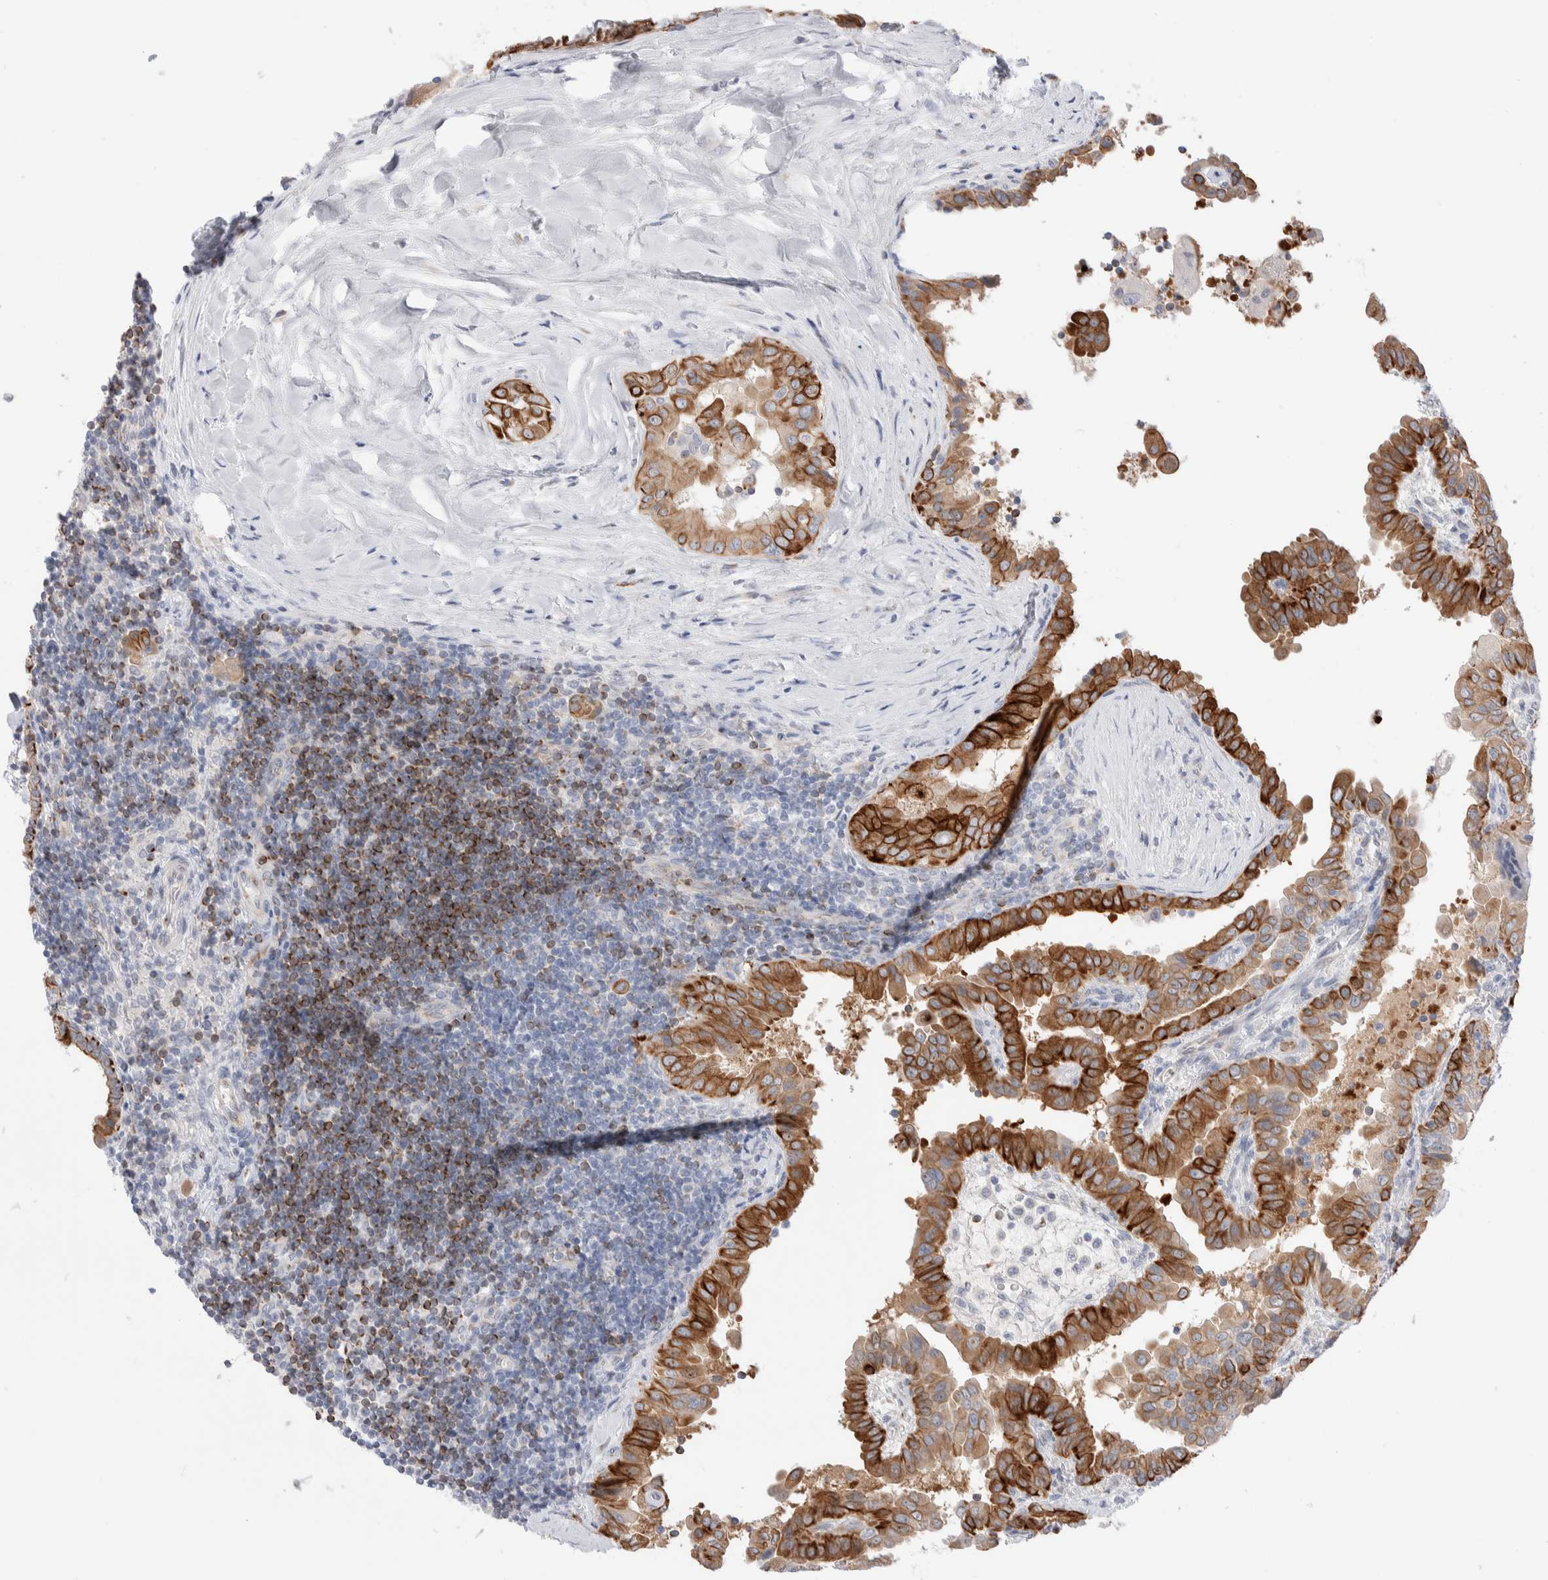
{"staining": {"intensity": "strong", "quantity": ">75%", "location": "cytoplasmic/membranous"}, "tissue": "thyroid cancer", "cell_type": "Tumor cells", "image_type": "cancer", "snomed": [{"axis": "morphology", "description": "Papillary adenocarcinoma, NOS"}, {"axis": "topography", "description": "Thyroid gland"}], "caption": "Immunohistochemistry image of thyroid cancer (papillary adenocarcinoma) stained for a protein (brown), which demonstrates high levels of strong cytoplasmic/membranous expression in approximately >75% of tumor cells.", "gene": "C1orf112", "patient": {"sex": "male", "age": 33}}